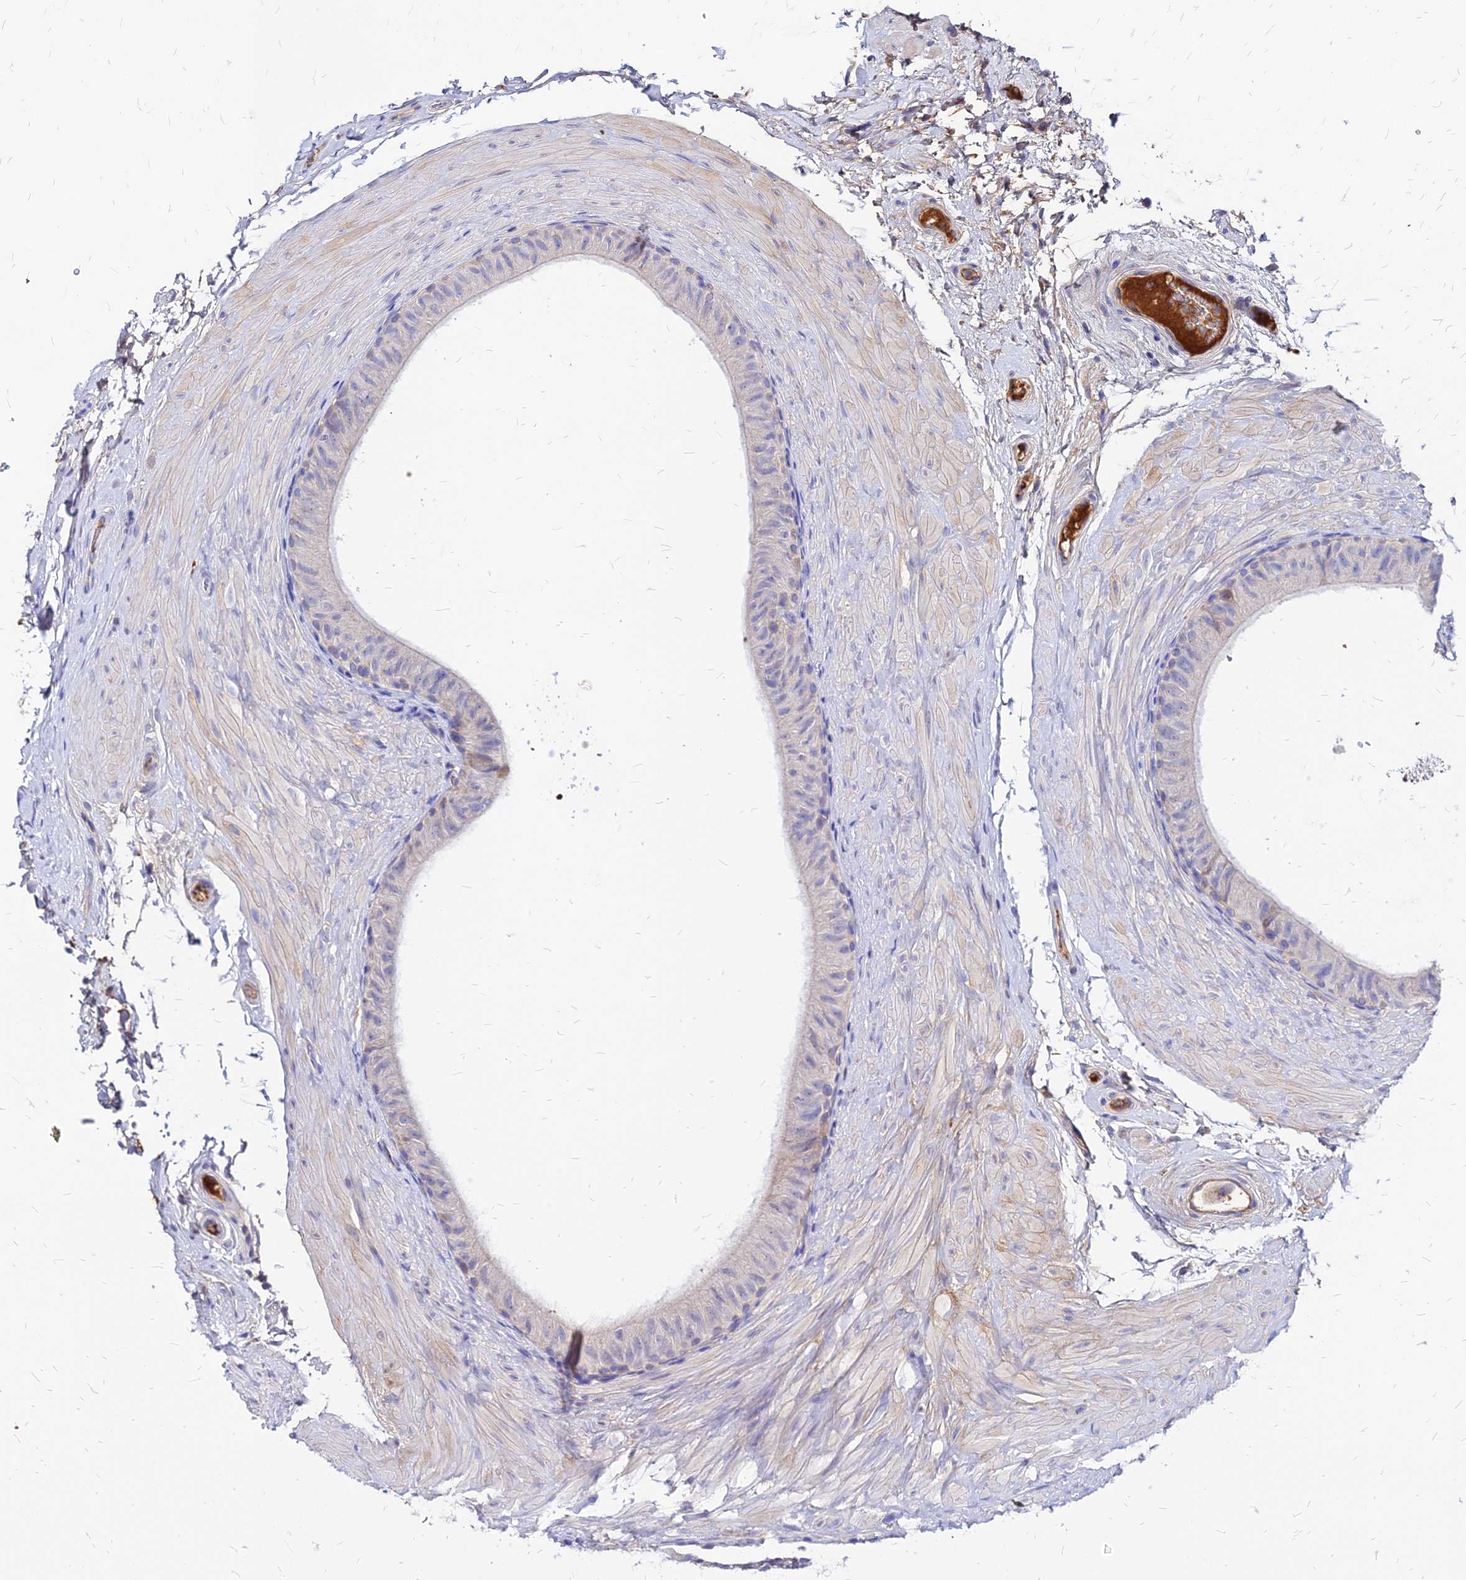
{"staining": {"intensity": "negative", "quantity": "none", "location": "none"}, "tissue": "epididymis", "cell_type": "Glandular cells", "image_type": "normal", "snomed": [{"axis": "morphology", "description": "Normal tissue, NOS"}, {"axis": "topography", "description": "Epididymis"}], "caption": "A high-resolution photomicrograph shows immunohistochemistry staining of unremarkable epididymis, which shows no significant positivity in glandular cells.", "gene": "ACSM6", "patient": {"sex": "male", "age": 49}}